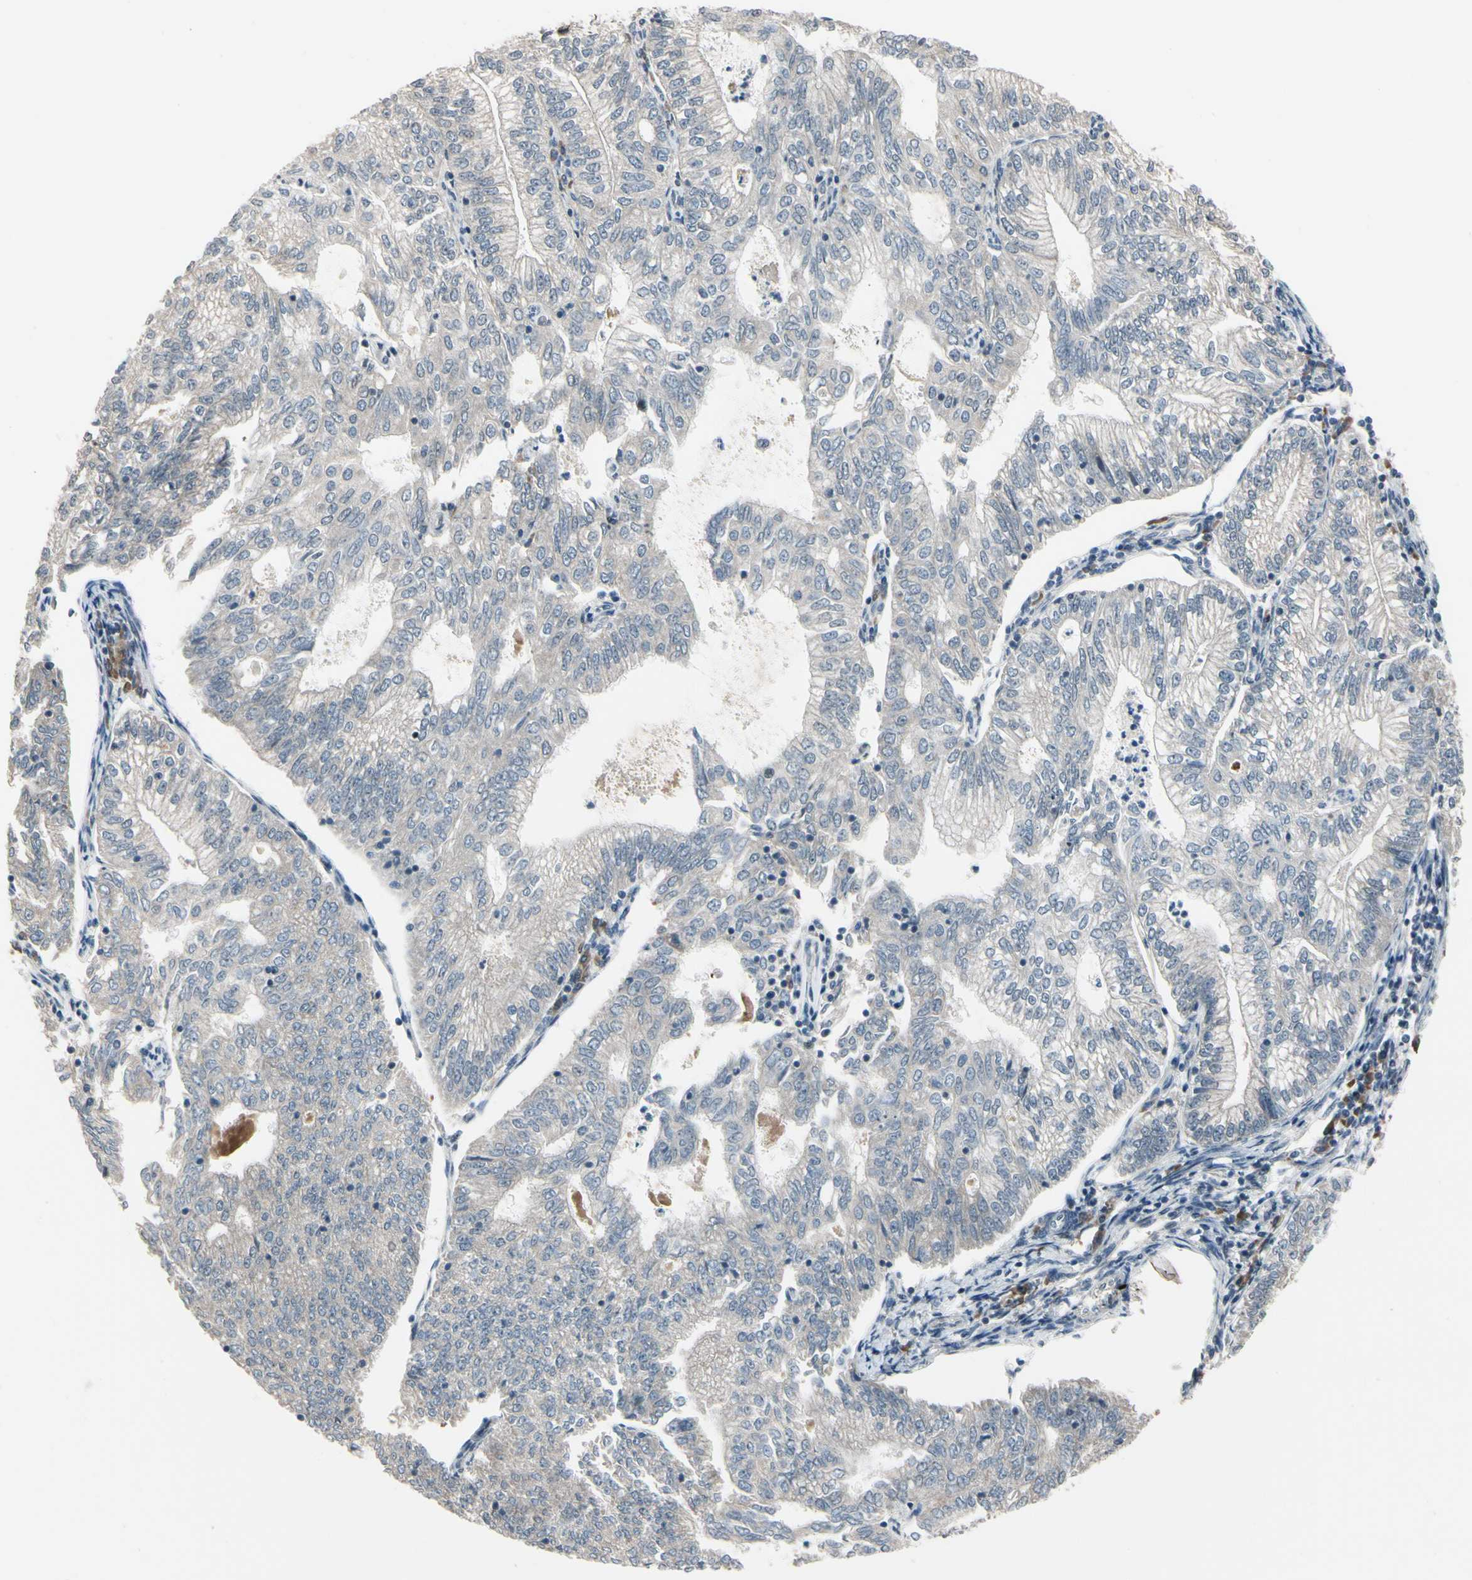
{"staining": {"intensity": "weak", "quantity": "<25%", "location": "cytoplasmic/membranous,nuclear"}, "tissue": "endometrial cancer", "cell_type": "Tumor cells", "image_type": "cancer", "snomed": [{"axis": "morphology", "description": "Adenocarcinoma, NOS"}, {"axis": "topography", "description": "Endometrium"}], "caption": "Immunohistochemistry of endometrial adenocarcinoma demonstrates no staining in tumor cells.", "gene": "SNX29", "patient": {"sex": "female", "age": 69}}